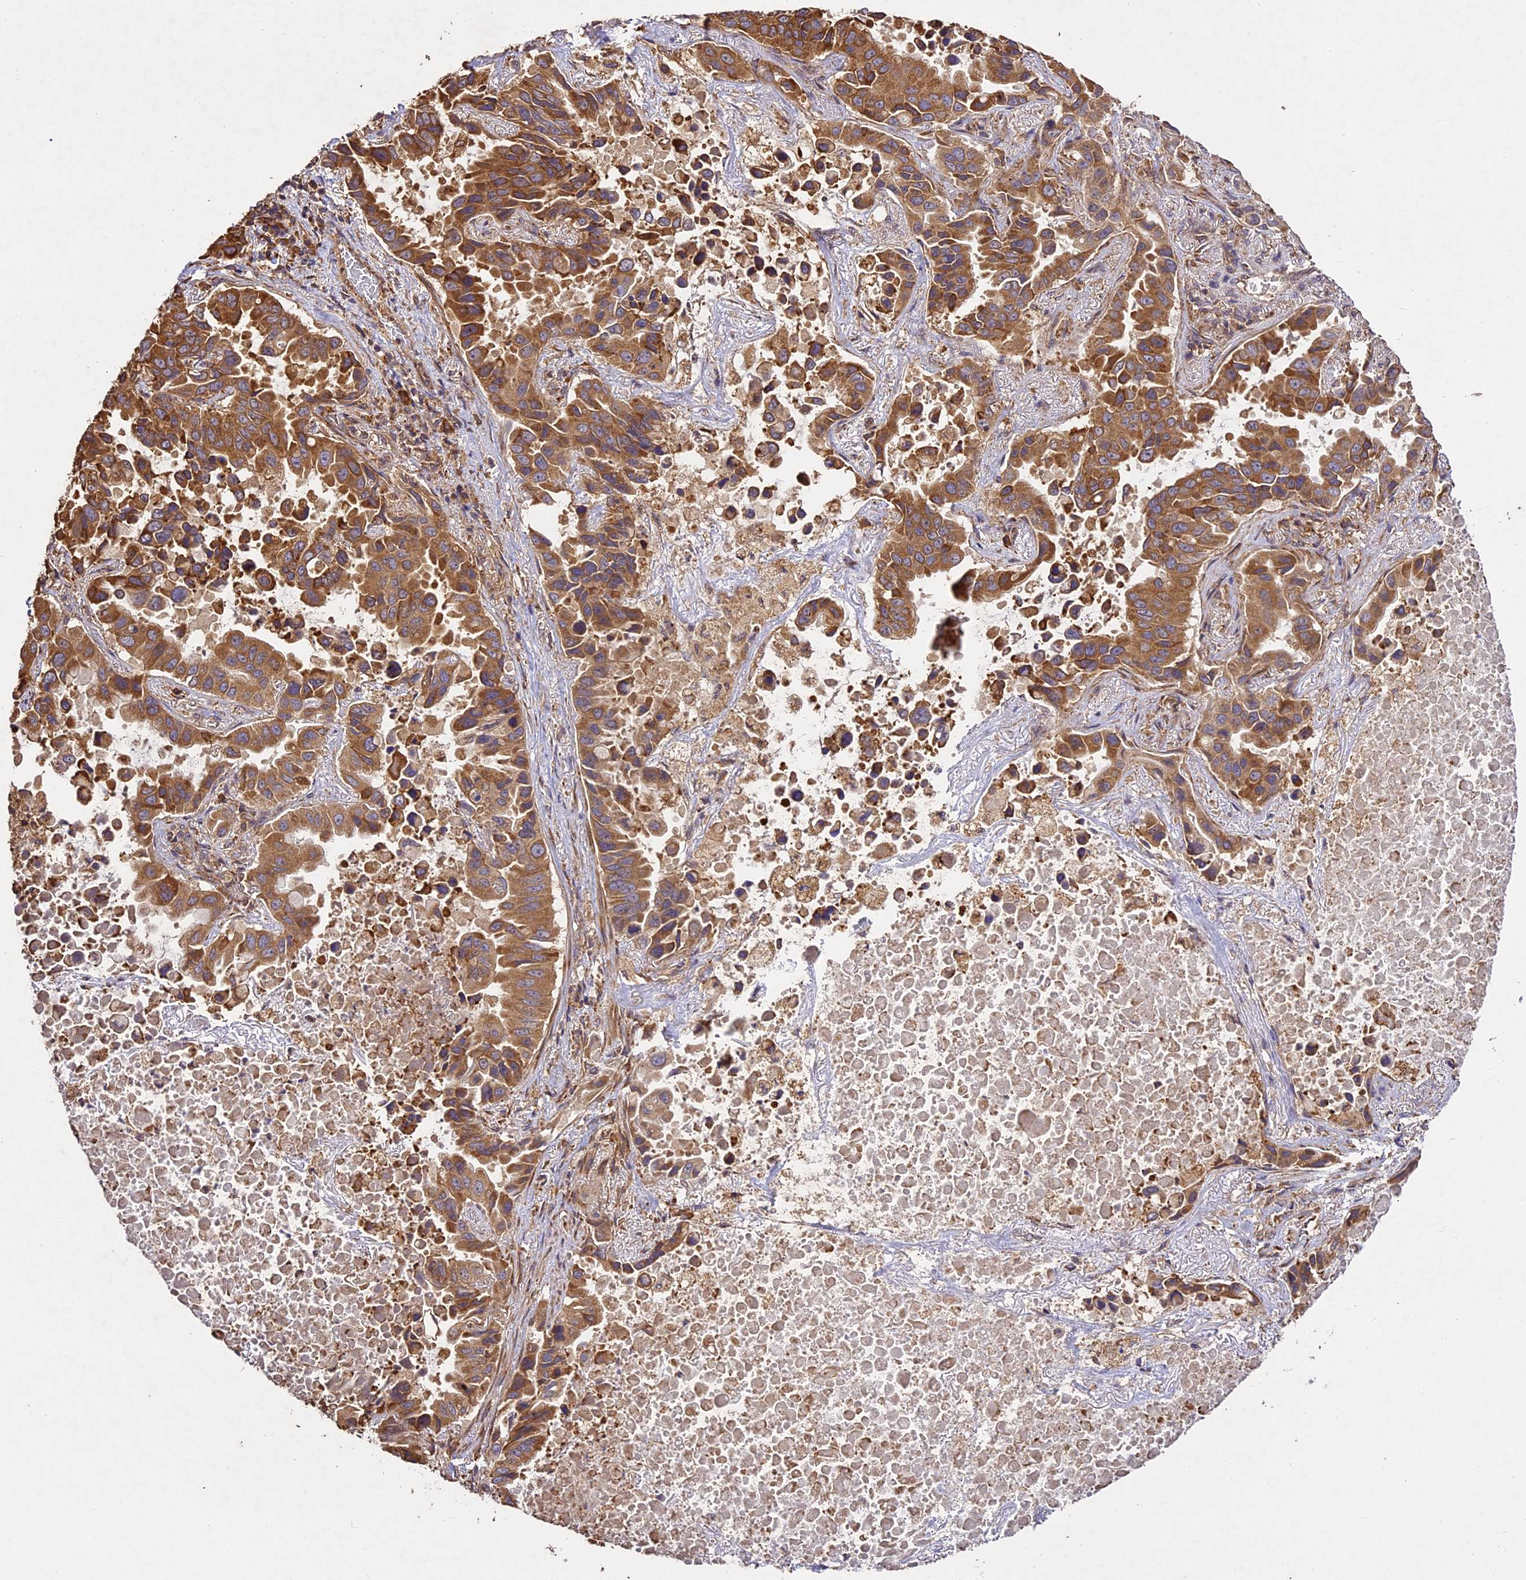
{"staining": {"intensity": "moderate", "quantity": ">75%", "location": "cytoplasmic/membranous"}, "tissue": "lung cancer", "cell_type": "Tumor cells", "image_type": "cancer", "snomed": [{"axis": "morphology", "description": "Adenocarcinoma, NOS"}, {"axis": "topography", "description": "Lung"}], "caption": "Lung cancer (adenocarcinoma) stained for a protein reveals moderate cytoplasmic/membranous positivity in tumor cells. The staining is performed using DAB brown chromogen to label protein expression. The nuclei are counter-stained blue using hematoxylin.", "gene": "BRAP", "patient": {"sex": "male", "age": 64}}